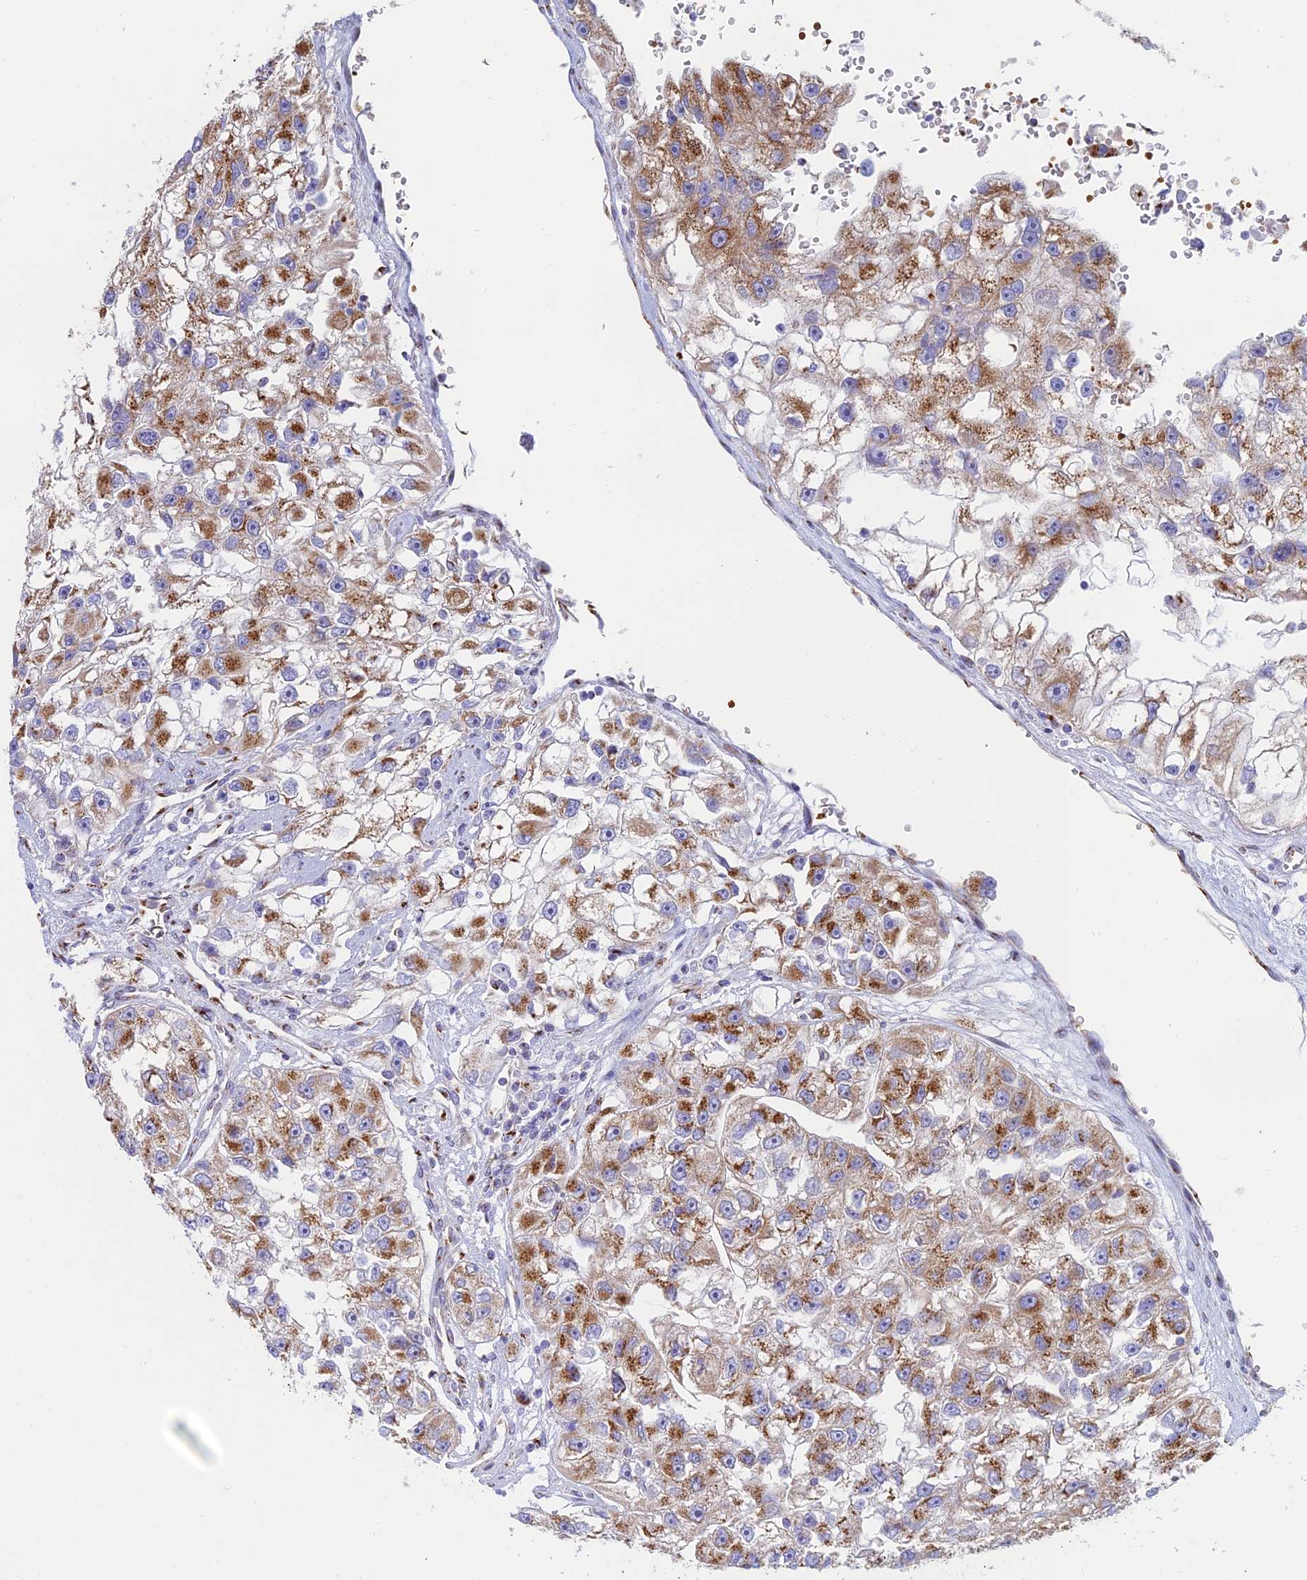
{"staining": {"intensity": "moderate", "quantity": ">75%", "location": "cytoplasmic/membranous"}, "tissue": "renal cancer", "cell_type": "Tumor cells", "image_type": "cancer", "snomed": [{"axis": "morphology", "description": "Adenocarcinoma, NOS"}, {"axis": "topography", "description": "Kidney"}], "caption": "An image of human renal adenocarcinoma stained for a protein shows moderate cytoplasmic/membranous brown staining in tumor cells.", "gene": "HS2ST1", "patient": {"sex": "male", "age": 63}}